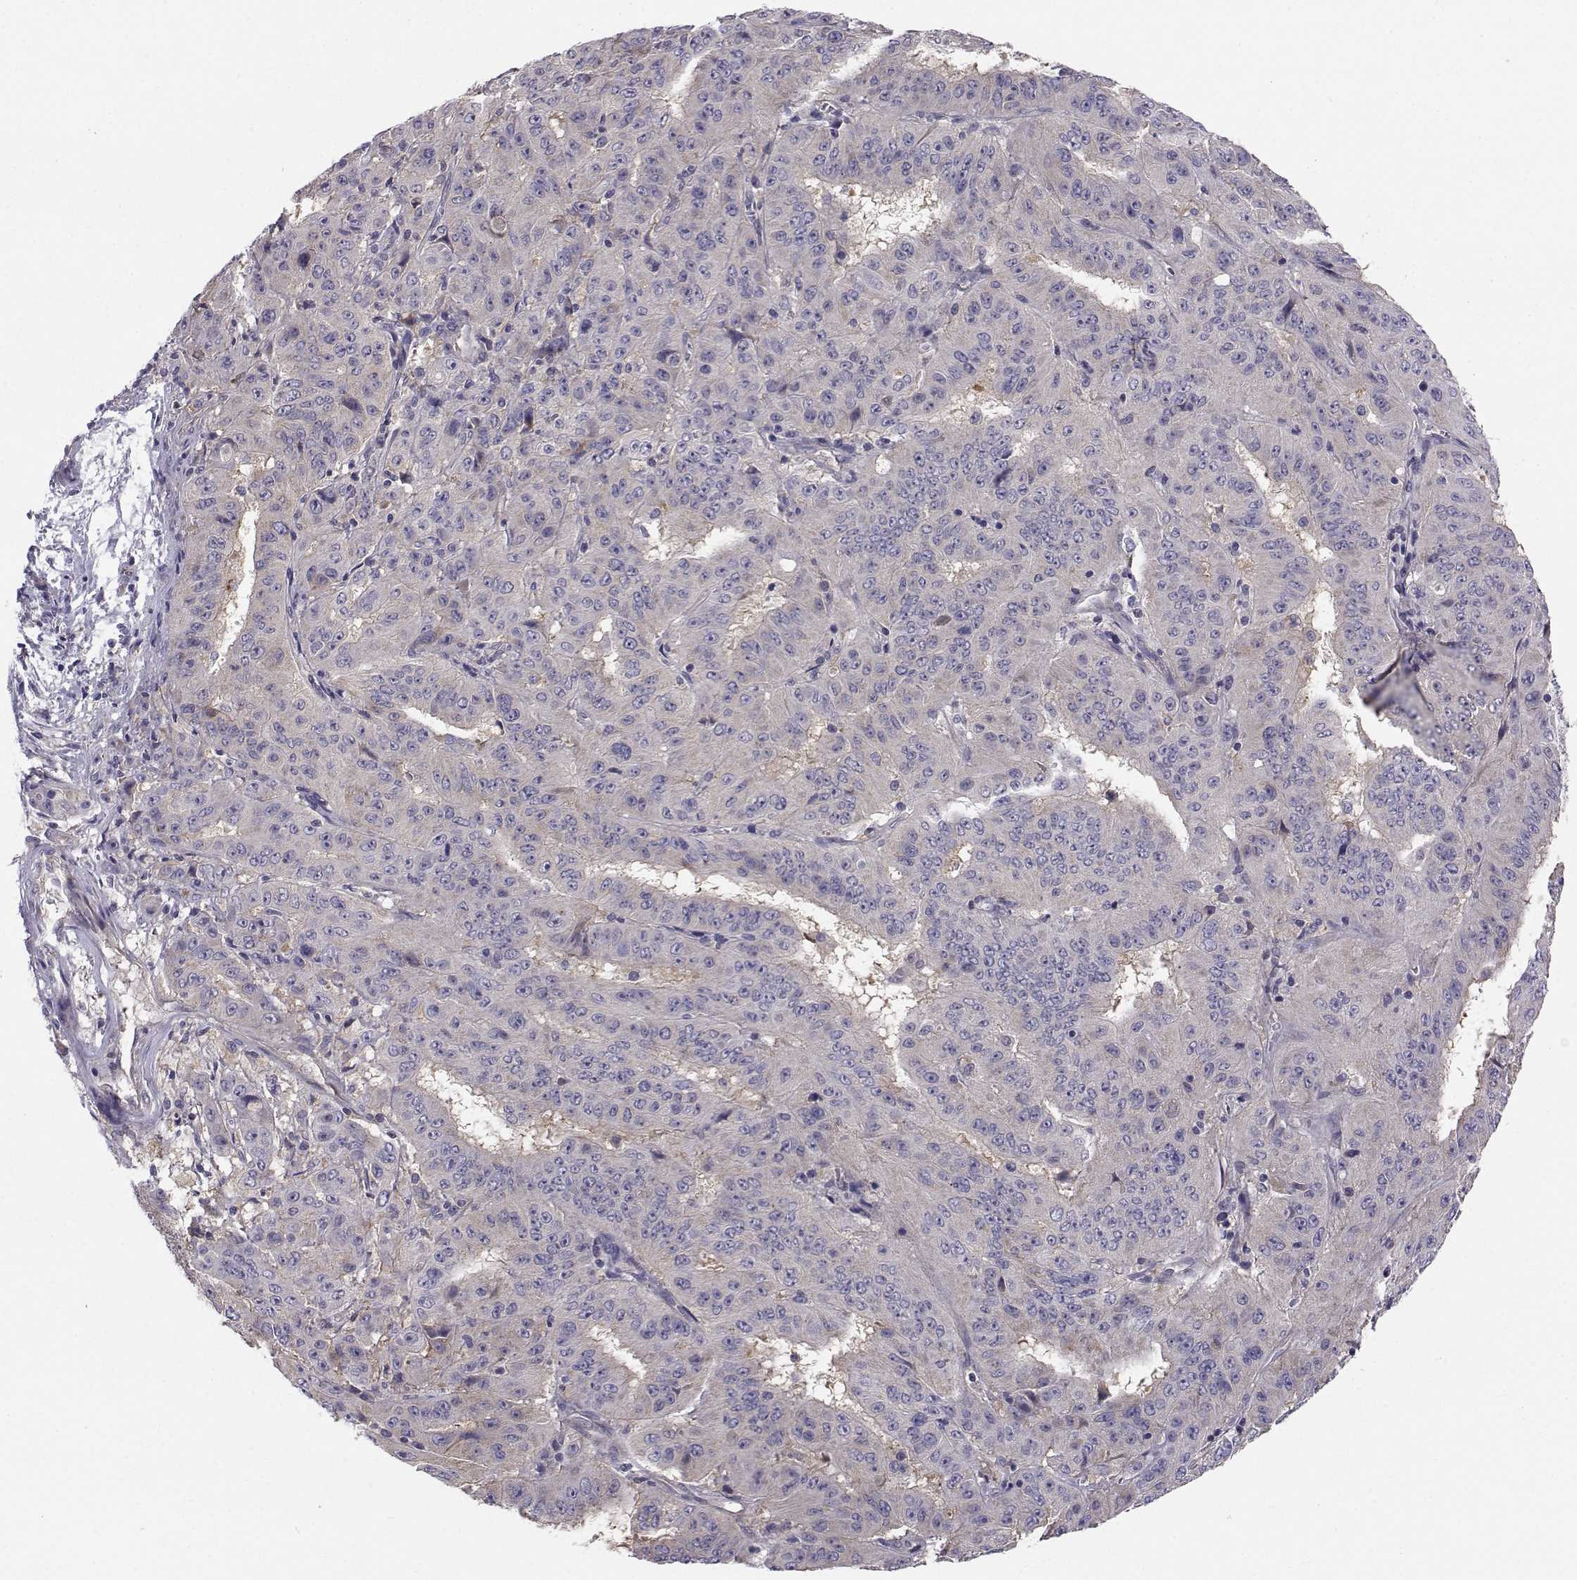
{"staining": {"intensity": "negative", "quantity": "none", "location": "none"}, "tissue": "pancreatic cancer", "cell_type": "Tumor cells", "image_type": "cancer", "snomed": [{"axis": "morphology", "description": "Adenocarcinoma, NOS"}, {"axis": "topography", "description": "Pancreas"}], "caption": "Human pancreatic cancer stained for a protein using IHC exhibits no positivity in tumor cells.", "gene": "PEX5L", "patient": {"sex": "male", "age": 63}}